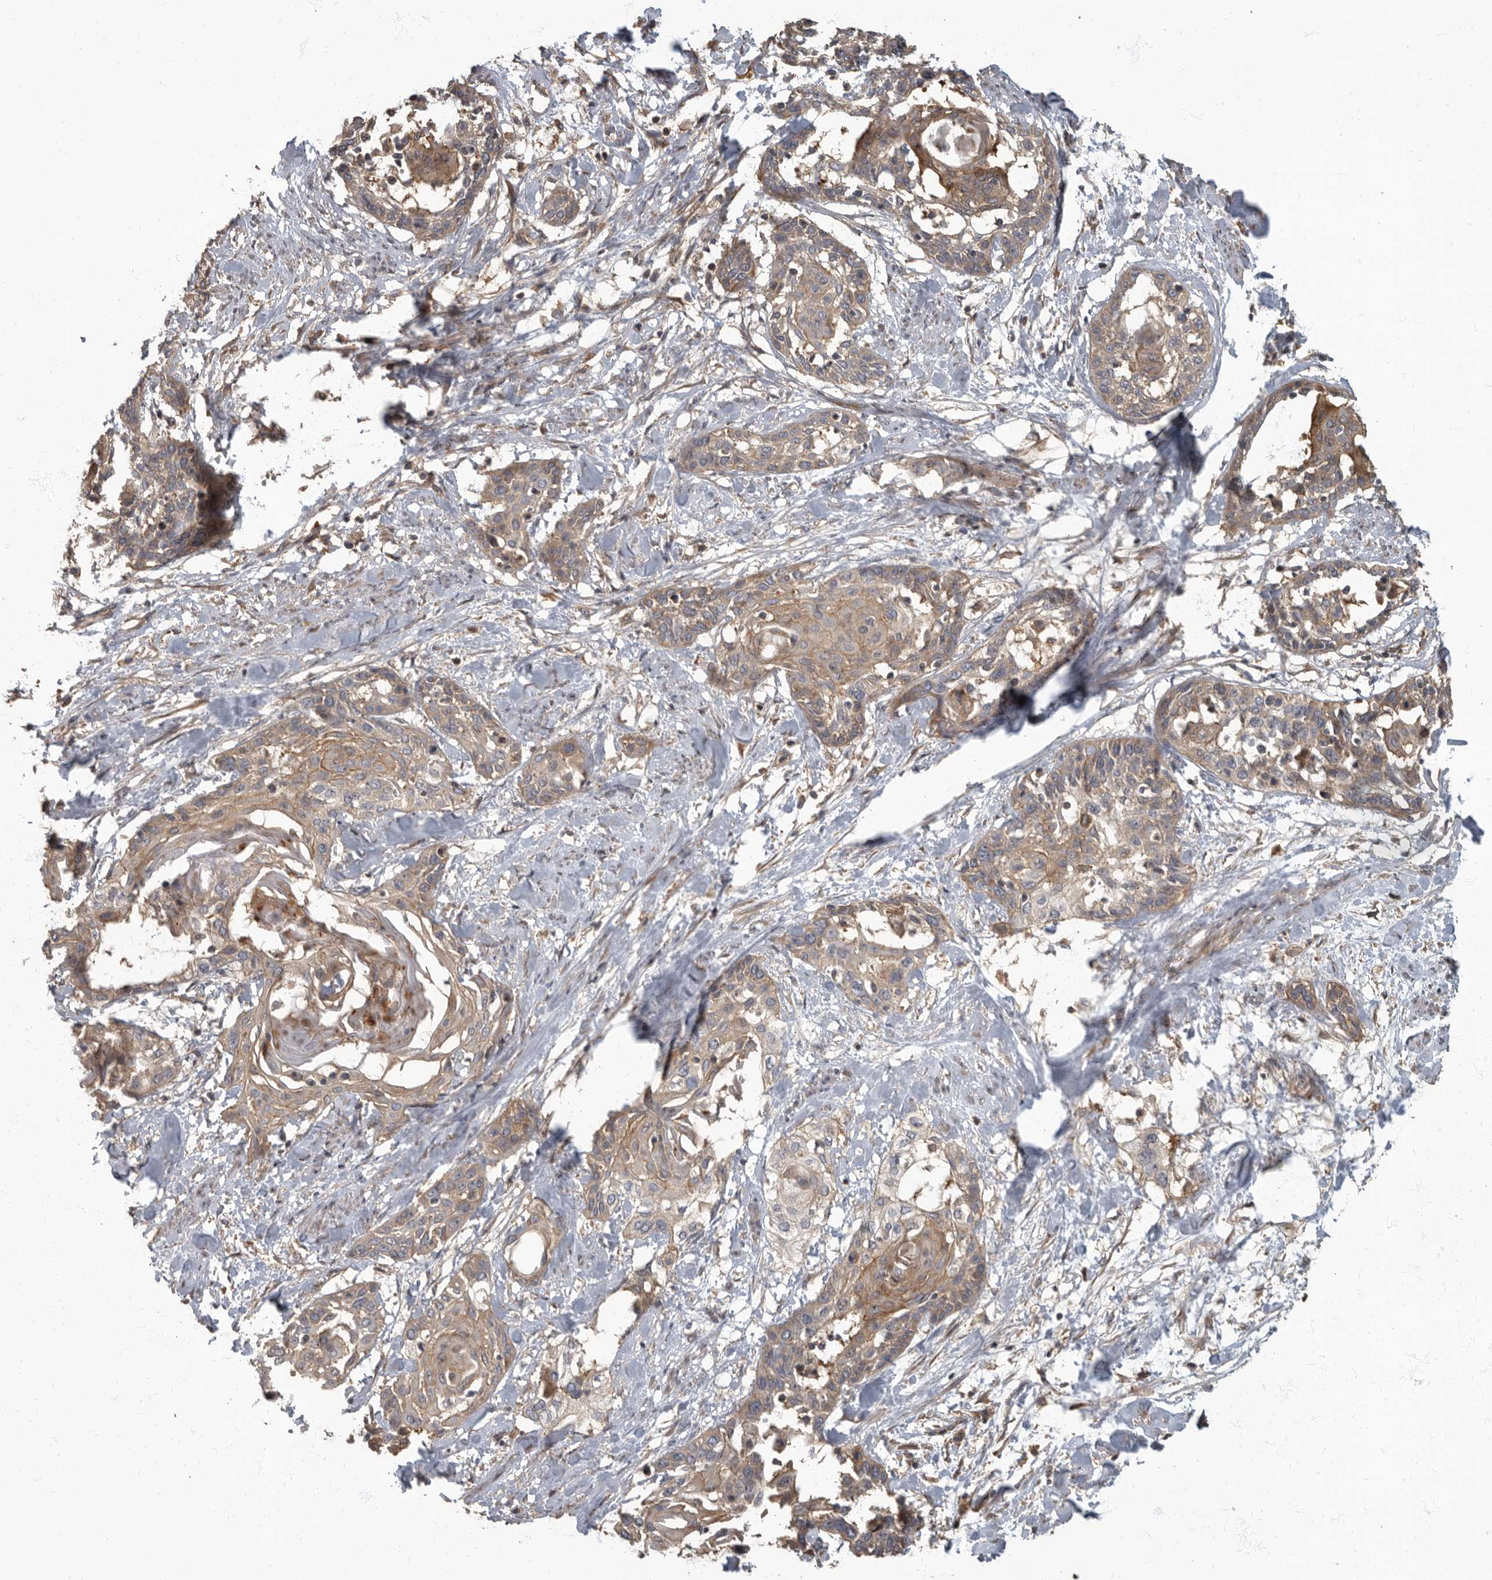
{"staining": {"intensity": "moderate", "quantity": ">75%", "location": "cytoplasmic/membranous"}, "tissue": "cervical cancer", "cell_type": "Tumor cells", "image_type": "cancer", "snomed": [{"axis": "morphology", "description": "Squamous cell carcinoma, NOS"}, {"axis": "topography", "description": "Cervix"}], "caption": "High-magnification brightfield microscopy of squamous cell carcinoma (cervical) stained with DAB (brown) and counterstained with hematoxylin (blue). tumor cells exhibit moderate cytoplasmic/membranous staining is present in about>75% of cells.", "gene": "DAAM1", "patient": {"sex": "female", "age": 57}}